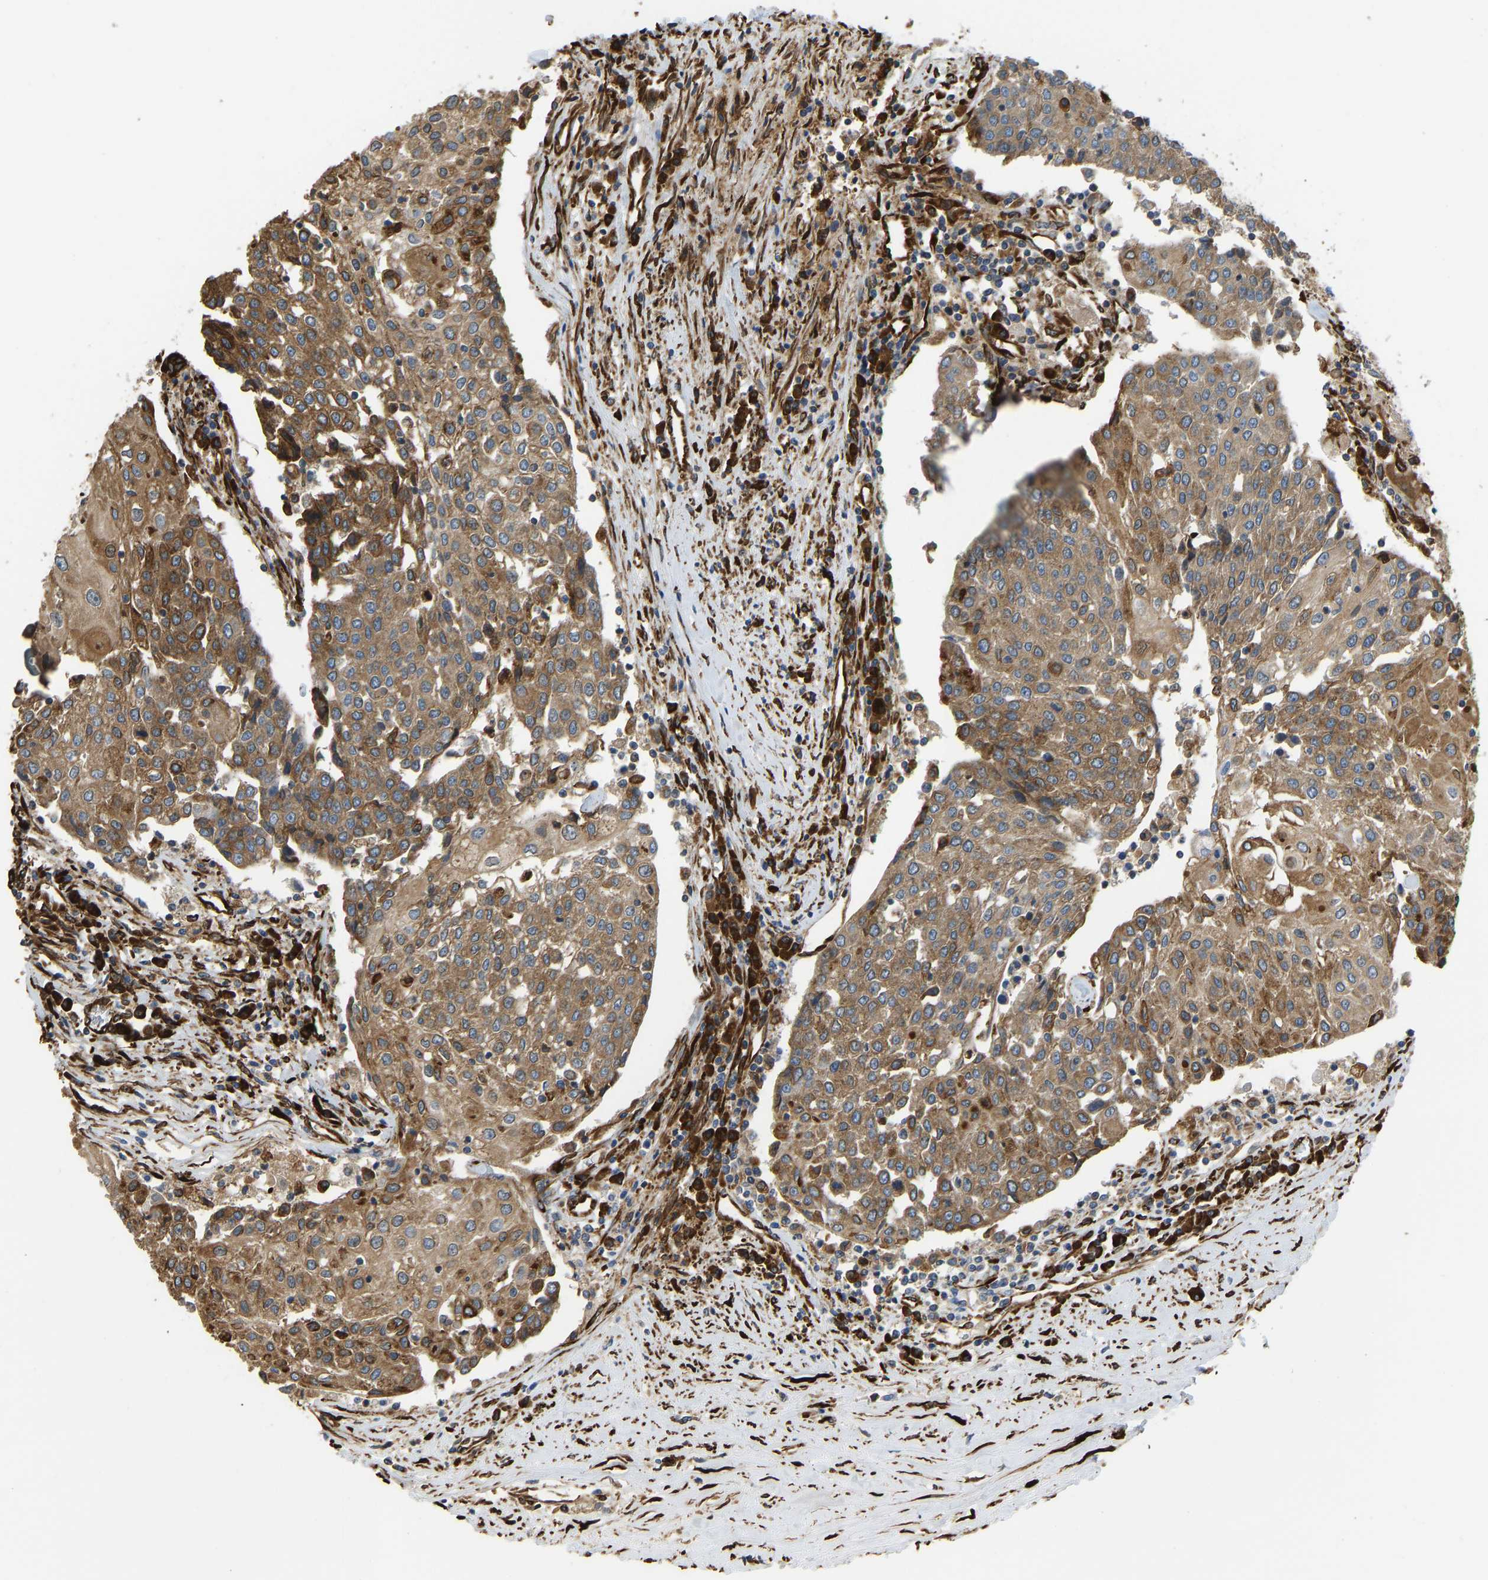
{"staining": {"intensity": "moderate", "quantity": ">75%", "location": "cytoplasmic/membranous"}, "tissue": "urothelial cancer", "cell_type": "Tumor cells", "image_type": "cancer", "snomed": [{"axis": "morphology", "description": "Urothelial carcinoma, High grade"}, {"axis": "topography", "description": "Urinary bladder"}], "caption": "High-grade urothelial carcinoma tissue reveals moderate cytoplasmic/membranous staining in approximately >75% of tumor cells (DAB = brown stain, brightfield microscopy at high magnification).", "gene": "BEX3", "patient": {"sex": "female", "age": 85}}